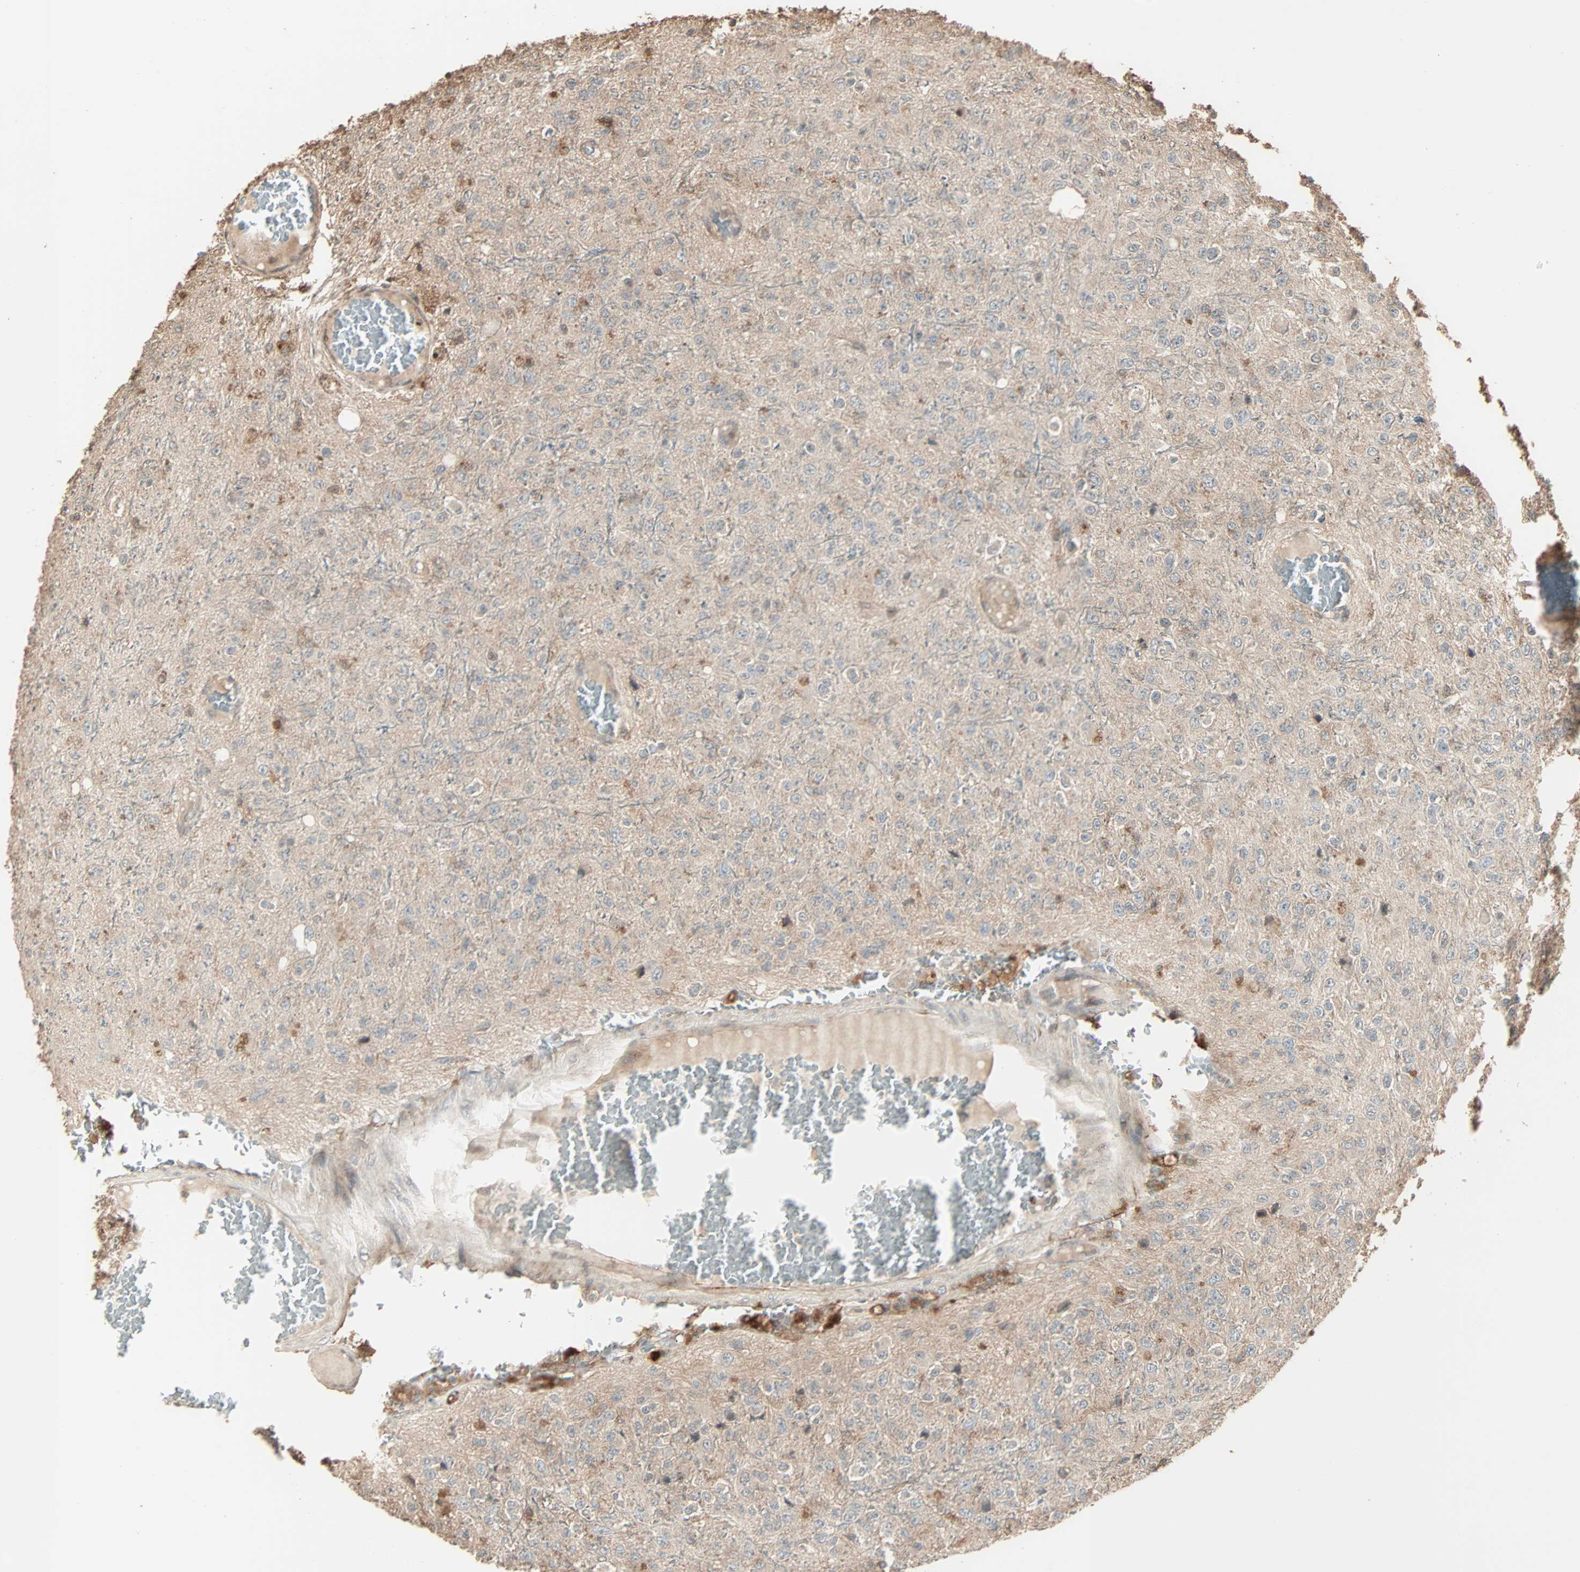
{"staining": {"intensity": "moderate", "quantity": "25%-75%", "location": "cytoplasmic/membranous"}, "tissue": "glioma", "cell_type": "Tumor cells", "image_type": "cancer", "snomed": [{"axis": "morphology", "description": "Glioma, malignant, High grade"}, {"axis": "topography", "description": "pancreas cauda"}], "caption": "Protein expression analysis of glioma demonstrates moderate cytoplasmic/membranous staining in about 25%-75% of tumor cells.", "gene": "CALCRL", "patient": {"sex": "male", "age": 60}}